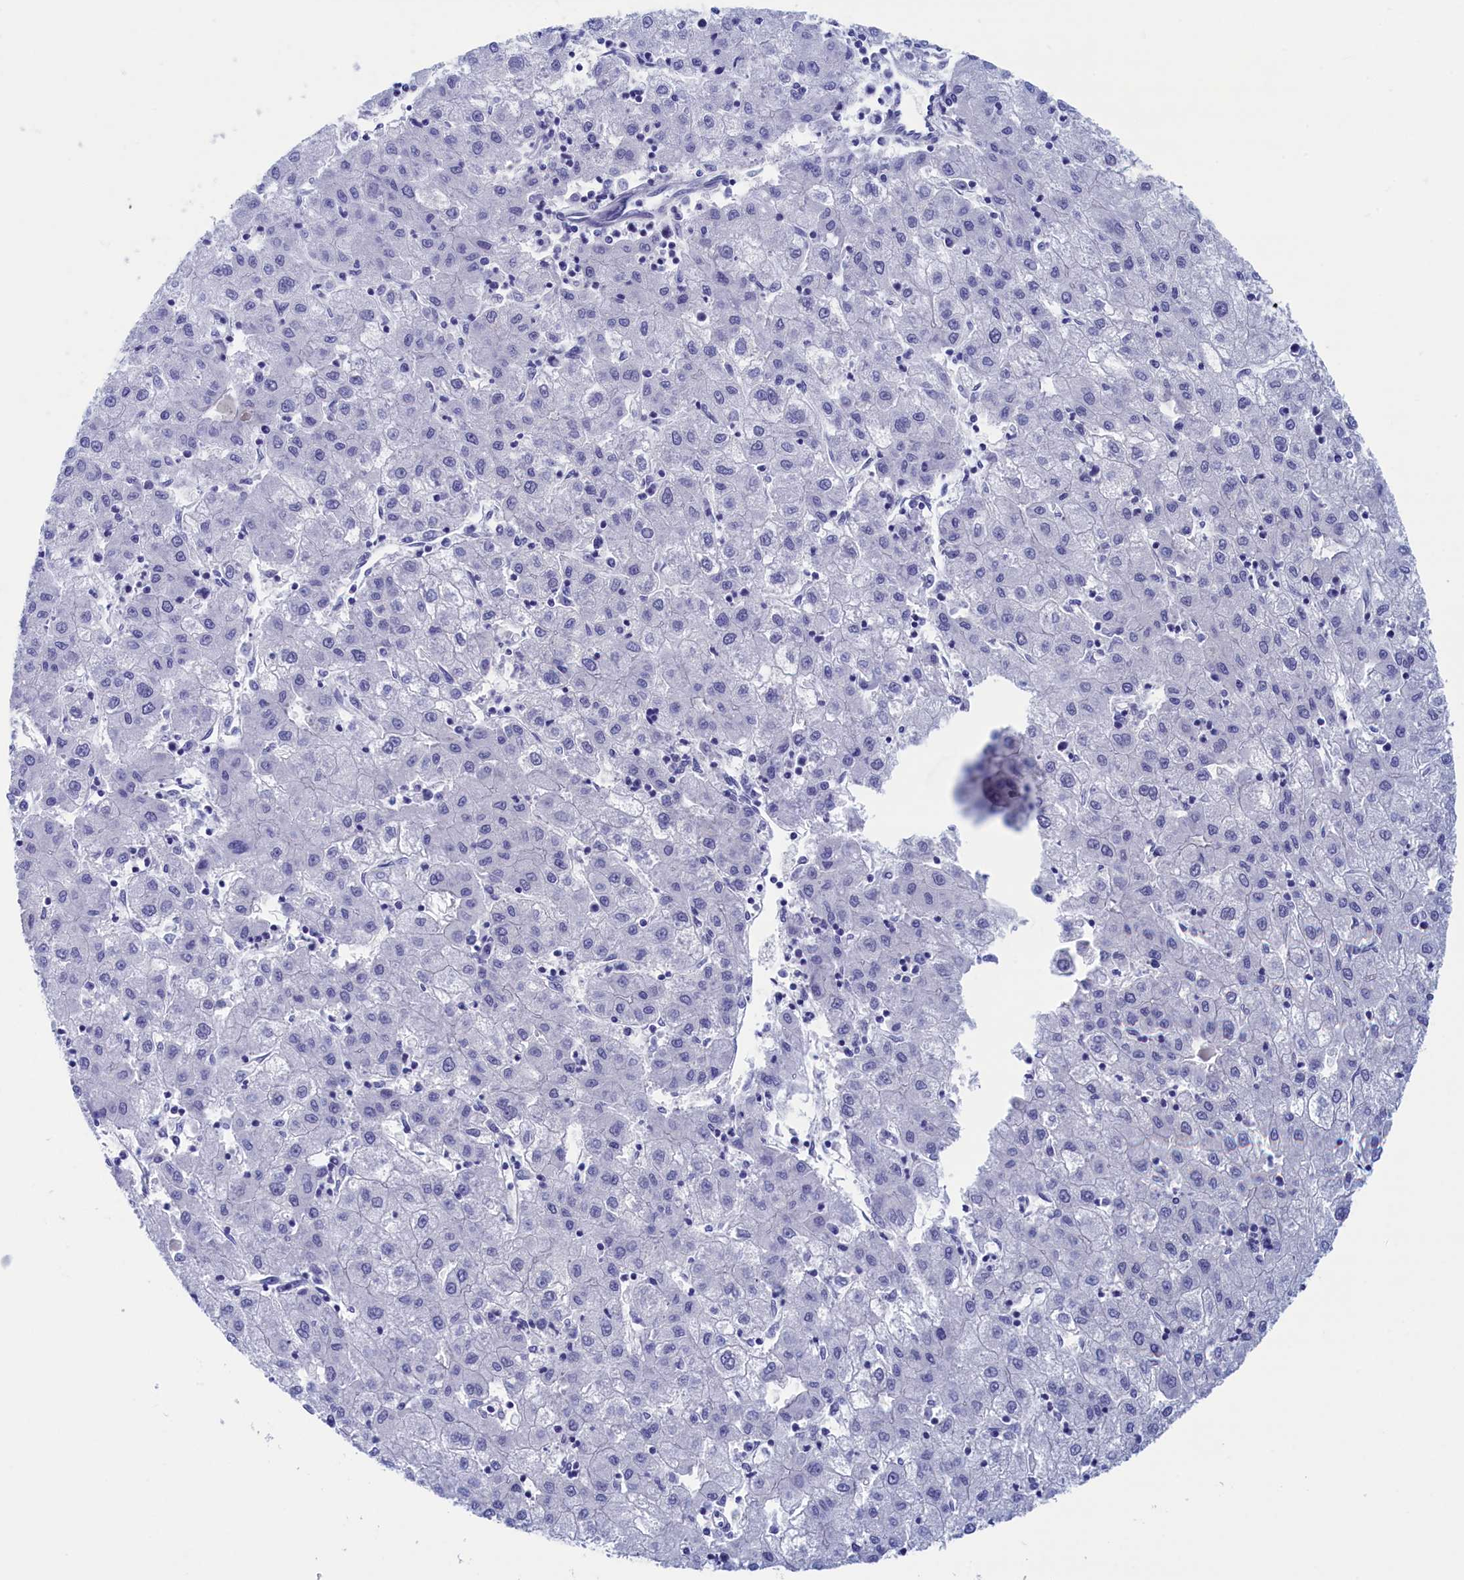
{"staining": {"intensity": "negative", "quantity": "none", "location": "none"}, "tissue": "liver cancer", "cell_type": "Tumor cells", "image_type": "cancer", "snomed": [{"axis": "morphology", "description": "Carcinoma, Hepatocellular, NOS"}, {"axis": "topography", "description": "Liver"}], "caption": "This is an immunohistochemistry histopathology image of hepatocellular carcinoma (liver). There is no positivity in tumor cells.", "gene": "WDR83", "patient": {"sex": "male", "age": 72}}